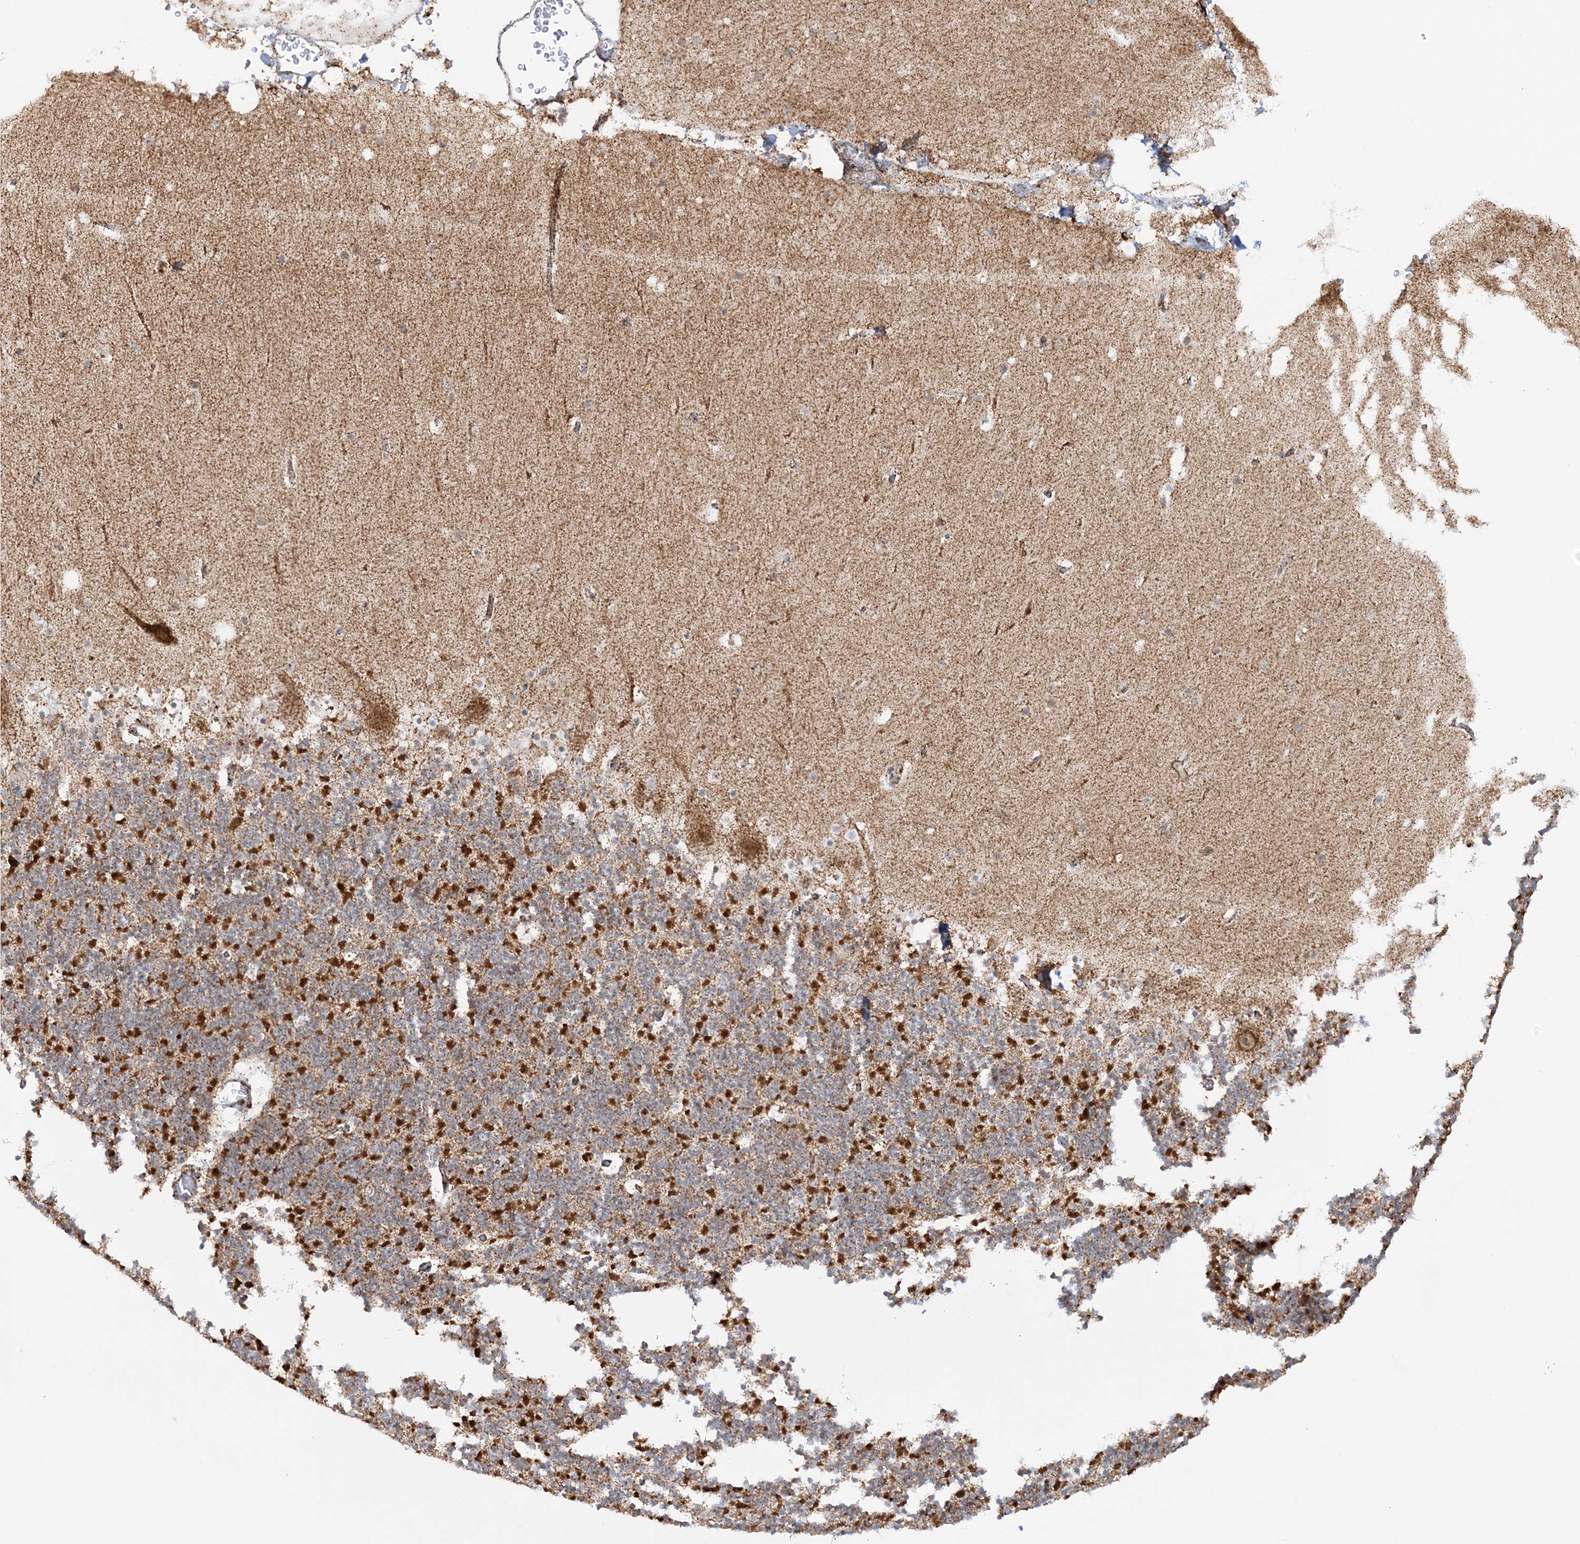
{"staining": {"intensity": "strong", "quantity": "25%-75%", "location": "cytoplasmic/membranous"}, "tissue": "cerebellum", "cell_type": "Cells in granular layer", "image_type": "normal", "snomed": [{"axis": "morphology", "description": "Normal tissue, NOS"}, {"axis": "topography", "description": "Cerebellum"}], "caption": "The image demonstrates immunohistochemical staining of benign cerebellum. There is strong cytoplasmic/membranous expression is seen in approximately 25%-75% of cells in granular layer. The staining was performed using DAB (3,3'-diaminobenzidine), with brown indicating positive protein expression. Nuclei are stained blue with hematoxylin.", "gene": "CRY2", "patient": {"sex": "male", "age": 57}}